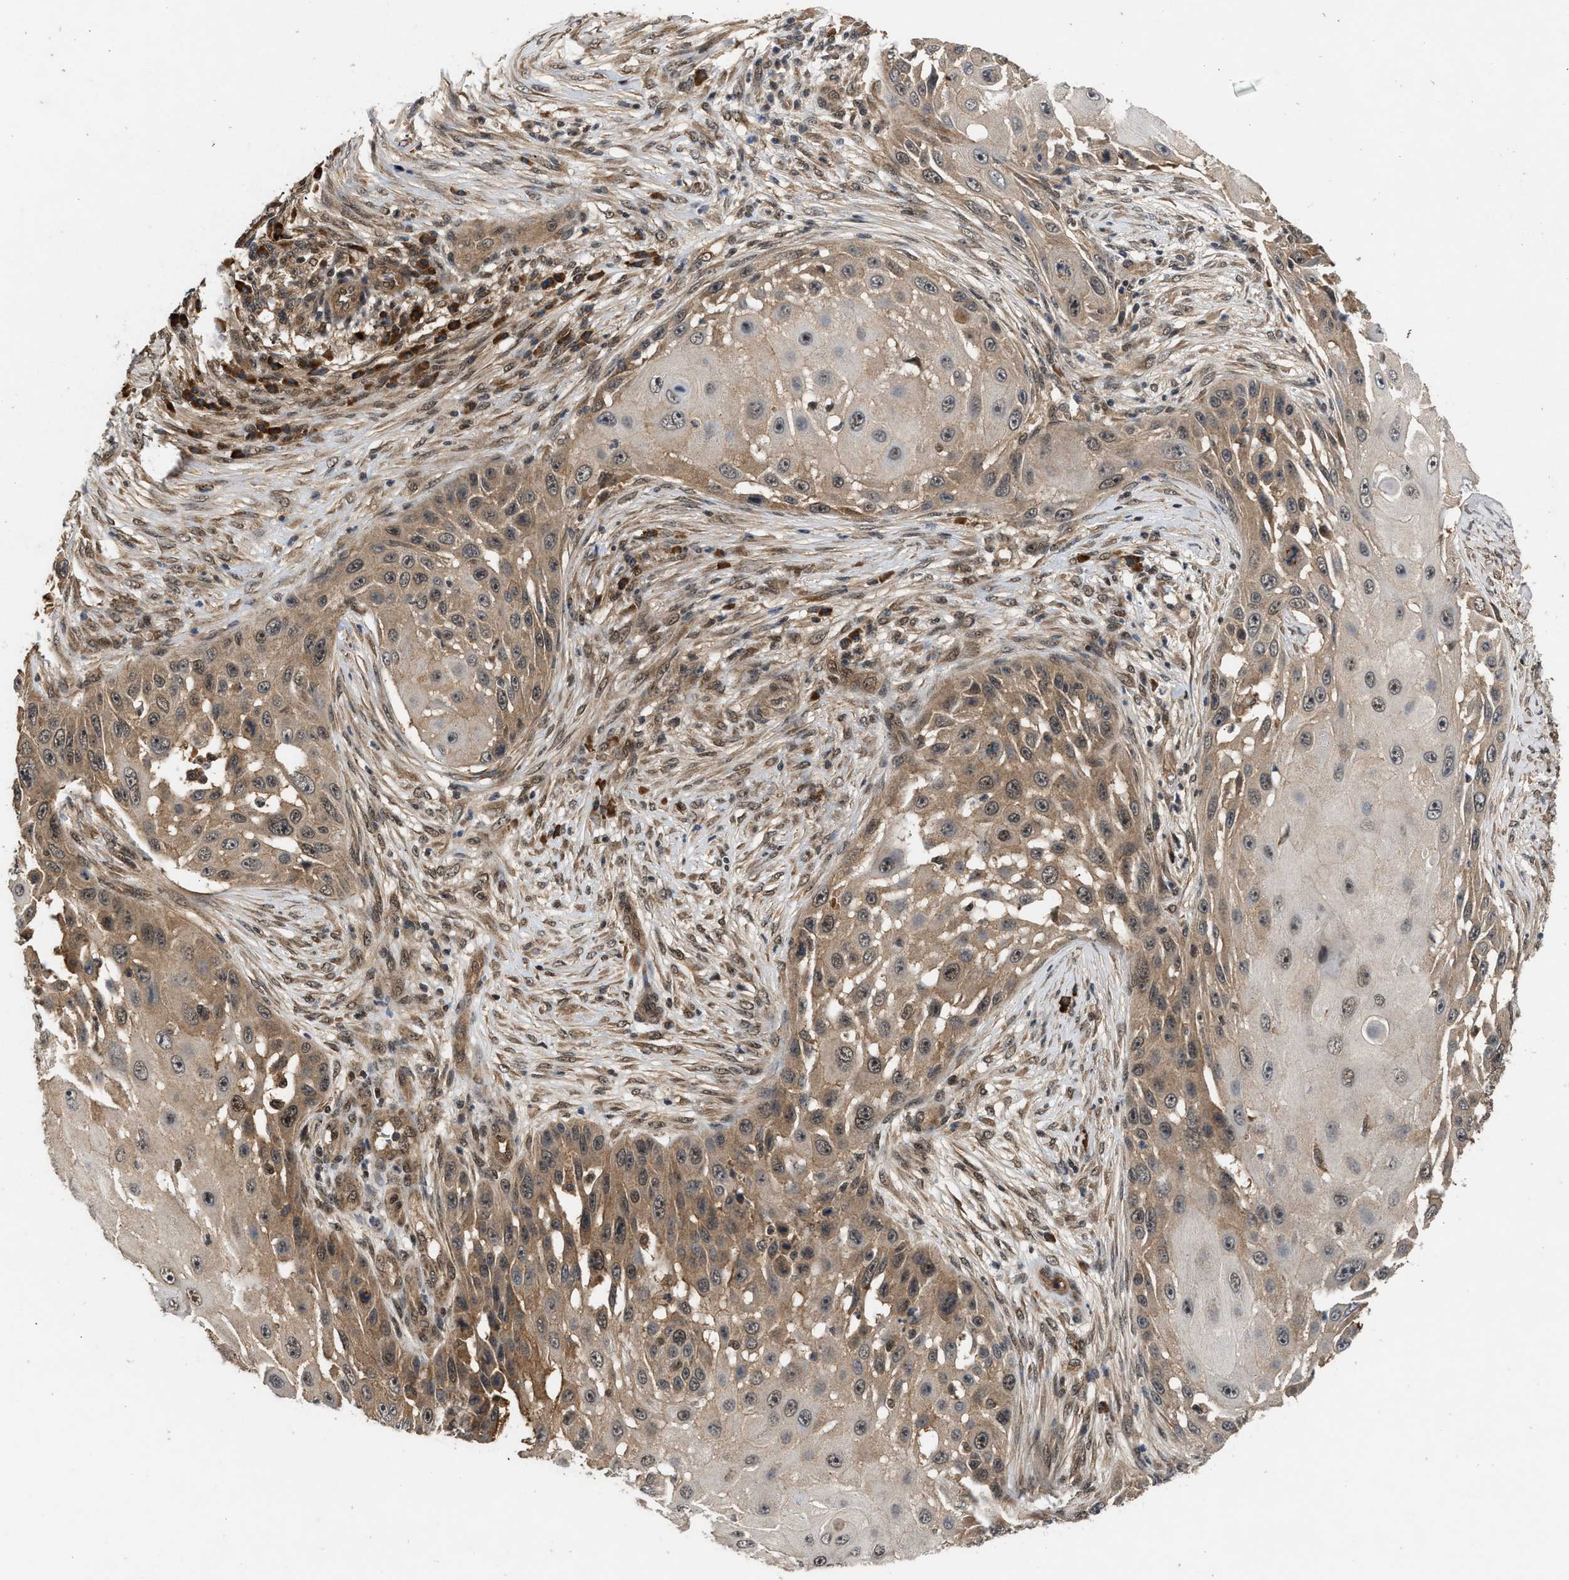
{"staining": {"intensity": "weak", "quantity": ">75%", "location": "cytoplasmic/membranous,nuclear"}, "tissue": "skin cancer", "cell_type": "Tumor cells", "image_type": "cancer", "snomed": [{"axis": "morphology", "description": "Squamous cell carcinoma, NOS"}, {"axis": "topography", "description": "Skin"}], "caption": "A low amount of weak cytoplasmic/membranous and nuclear staining is appreciated in approximately >75% of tumor cells in skin squamous cell carcinoma tissue. The staining was performed using DAB (3,3'-diaminobenzidine), with brown indicating positive protein expression. Nuclei are stained blue with hematoxylin.", "gene": "RUSC2", "patient": {"sex": "female", "age": 44}}